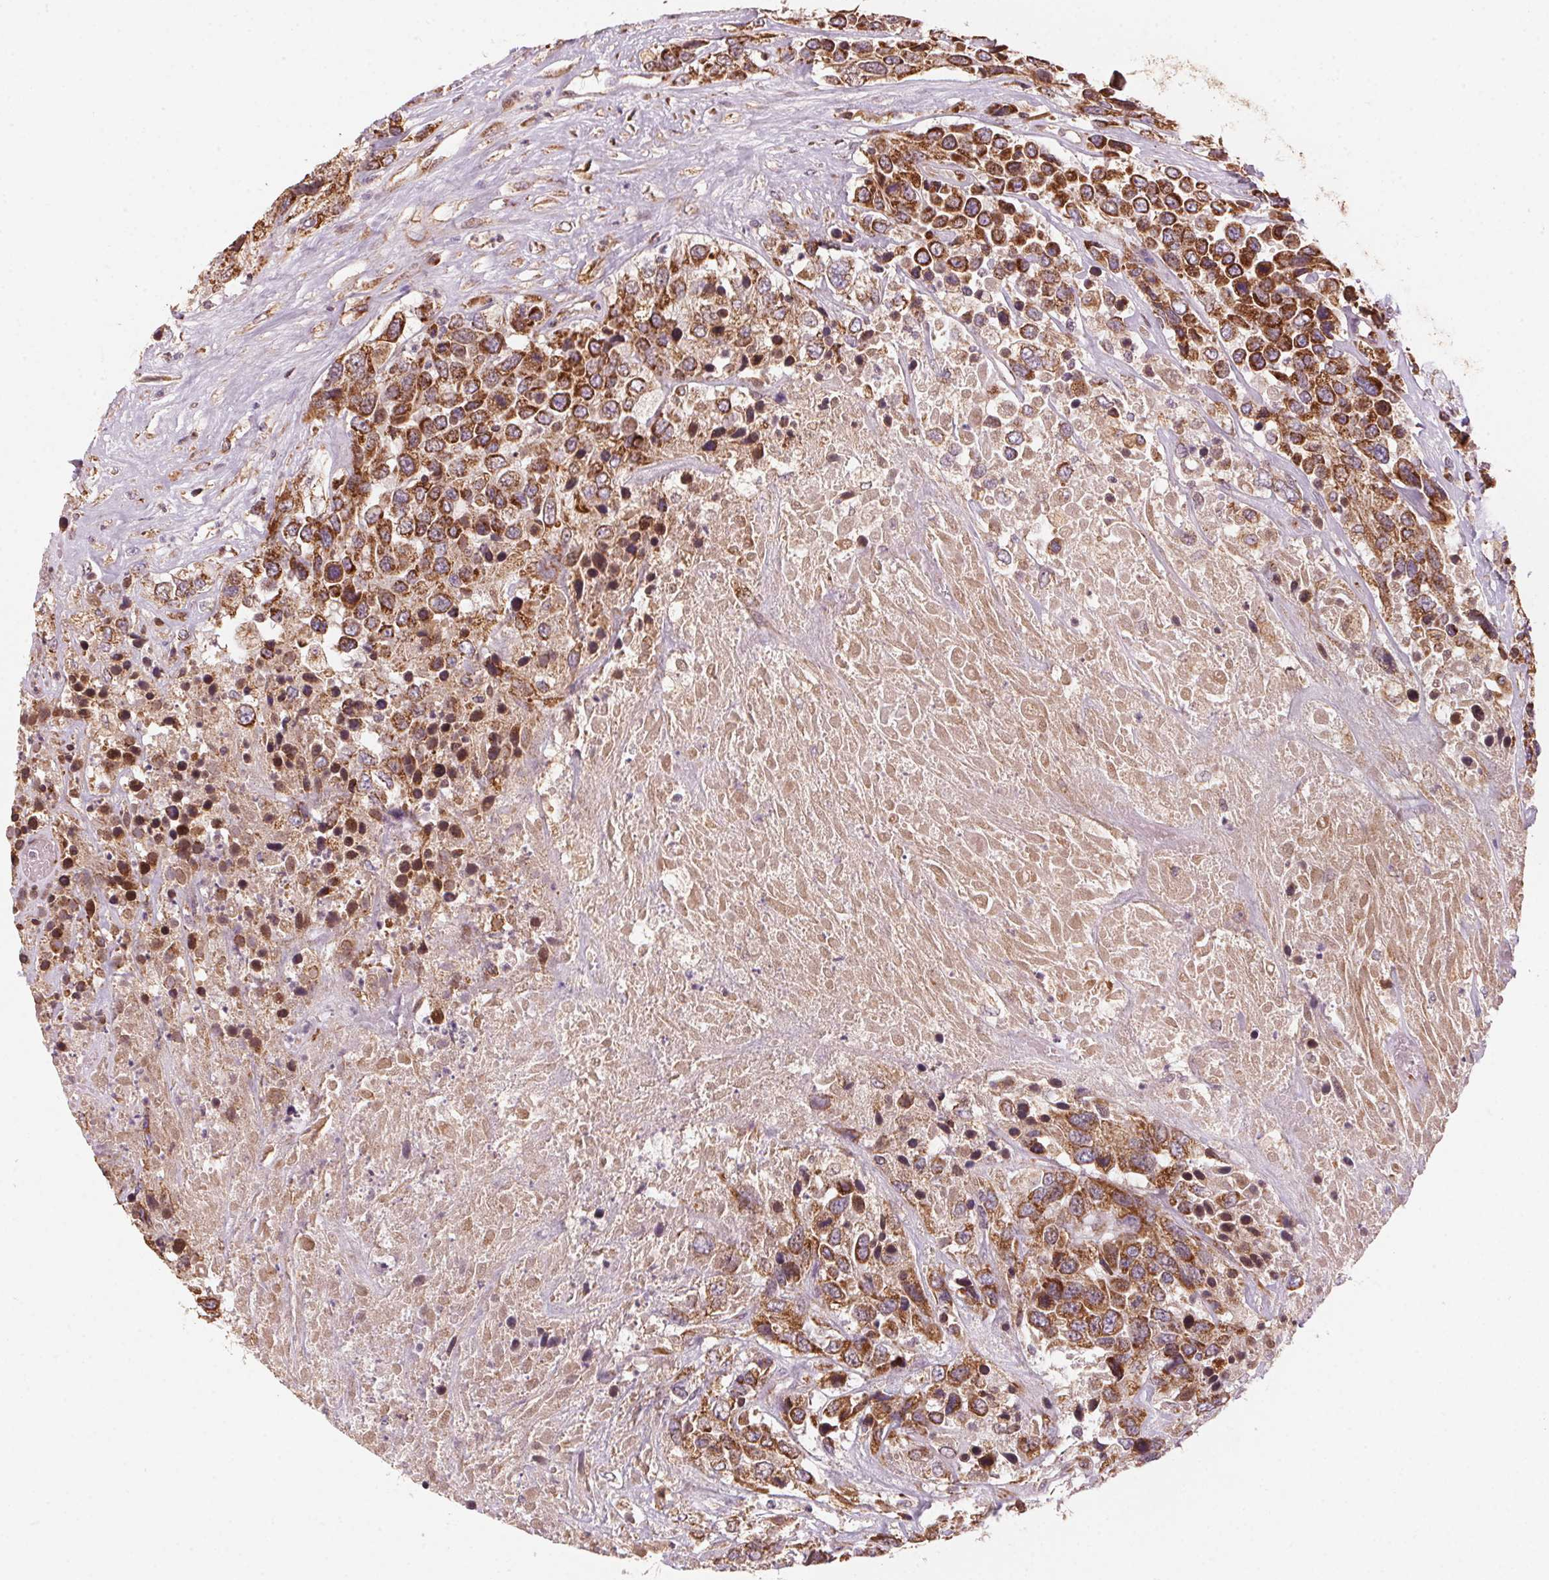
{"staining": {"intensity": "strong", "quantity": ">75%", "location": "cytoplasmic/membranous"}, "tissue": "urothelial cancer", "cell_type": "Tumor cells", "image_type": "cancer", "snomed": [{"axis": "morphology", "description": "Urothelial carcinoma, High grade"}, {"axis": "topography", "description": "Urinary bladder"}], "caption": "This image demonstrates IHC staining of human urothelial carcinoma (high-grade), with high strong cytoplasmic/membranous positivity in about >75% of tumor cells.", "gene": "TOMM70", "patient": {"sex": "female", "age": 70}}